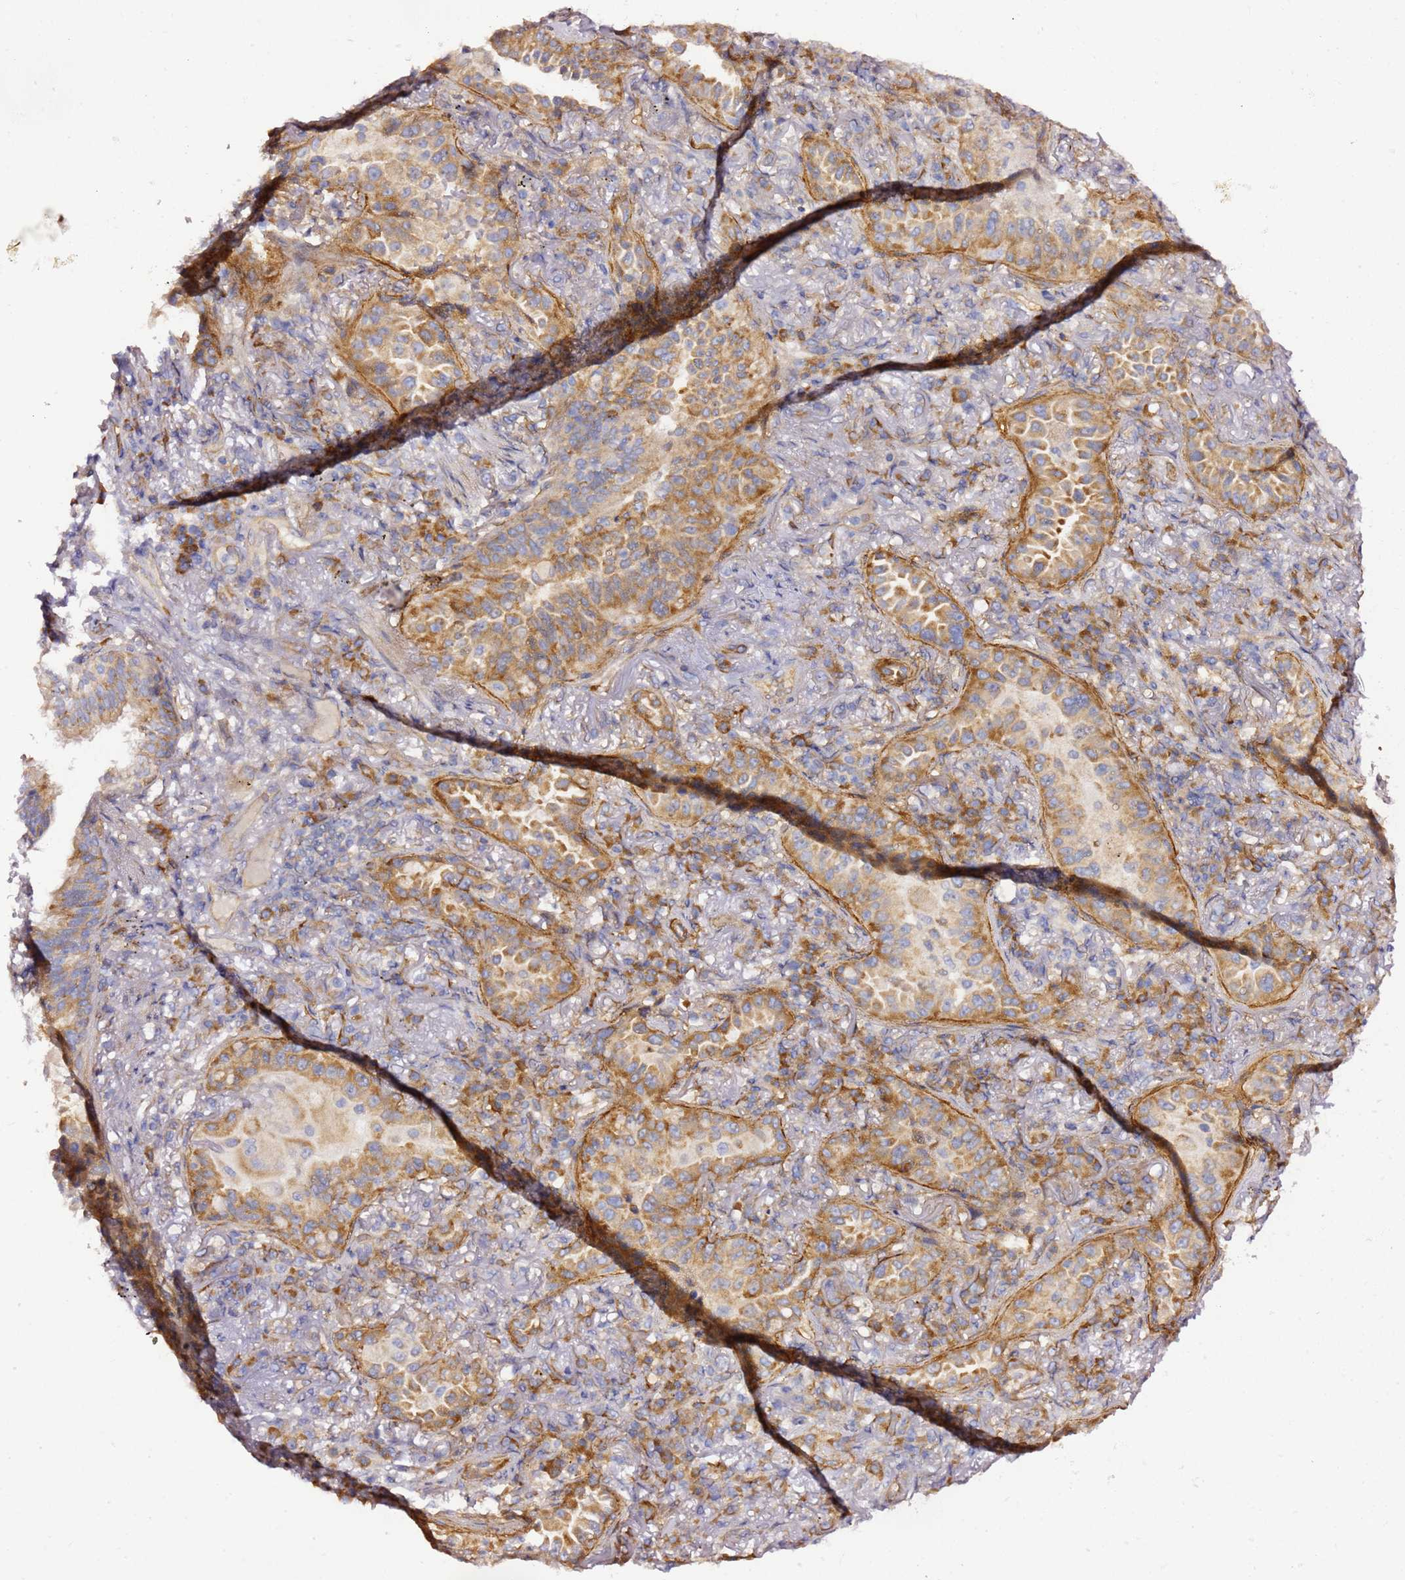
{"staining": {"intensity": "moderate", "quantity": "25%-75%", "location": "cytoplasmic/membranous"}, "tissue": "lung cancer", "cell_type": "Tumor cells", "image_type": "cancer", "snomed": [{"axis": "morphology", "description": "Adenocarcinoma, NOS"}, {"axis": "topography", "description": "Lung"}], "caption": "A brown stain labels moderate cytoplasmic/membranous staining of a protein in lung cancer tumor cells. Using DAB (brown) and hematoxylin (blue) stains, captured at high magnification using brightfield microscopy.", "gene": "KIF7", "patient": {"sex": "female", "age": 69}}